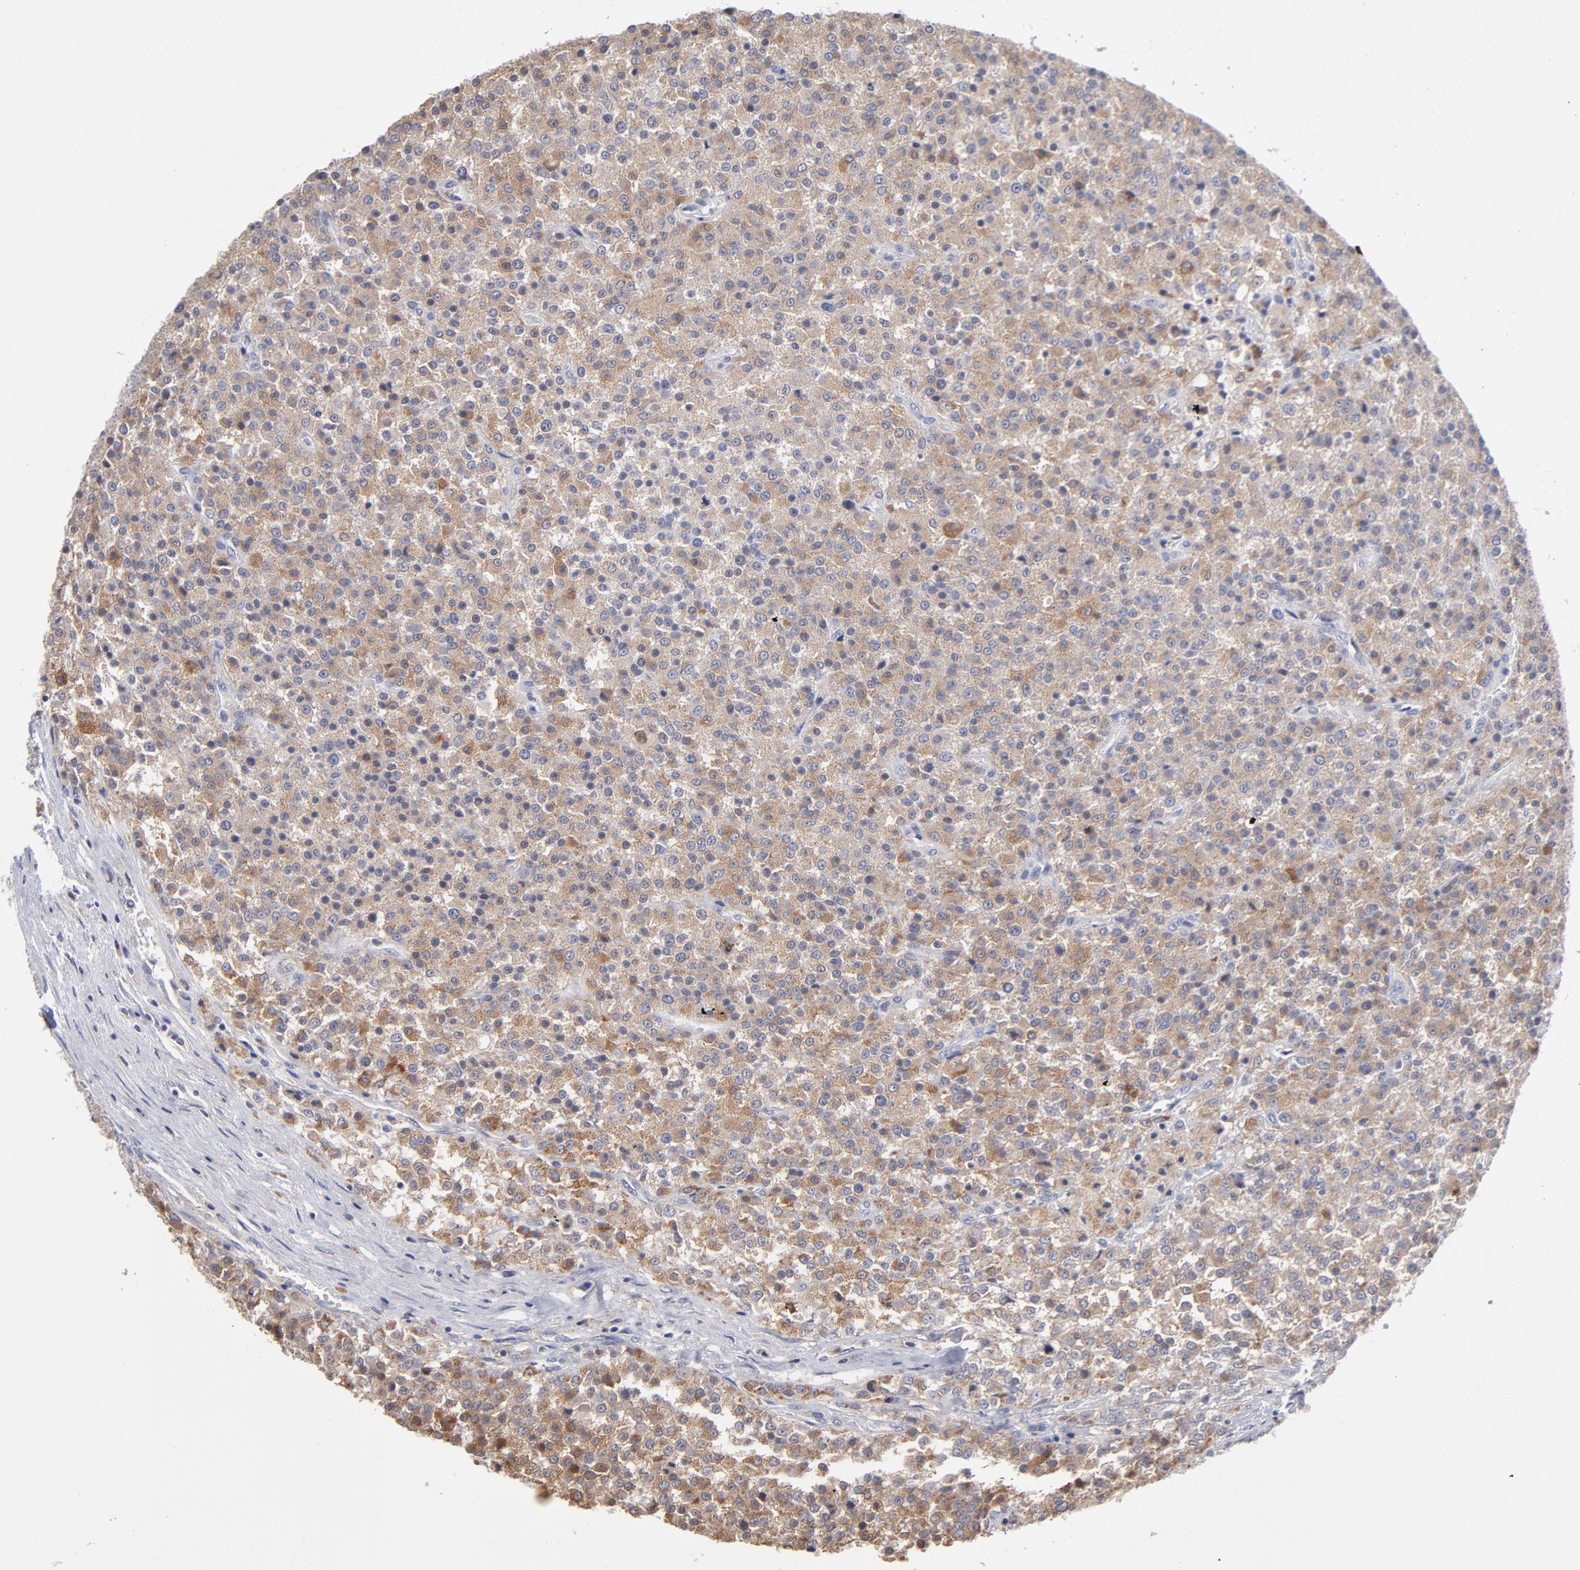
{"staining": {"intensity": "moderate", "quantity": ">75%", "location": "cytoplasmic/membranous"}, "tissue": "testis cancer", "cell_type": "Tumor cells", "image_type": "cancer", "snomed": [{"axis": "morphology", "description": "Seminoma, NOS"}, {"axis": "topography", "description": "Testis"}], "caption": "A brown stain highlights moderate cytoplasmic/membranous staining of a protein in testis cancer (seminoma) tumor cells. (IHC, brightfield microscopy, high magnification).", "gene": "RRAGB", "patient": {"sex": "male", "age": 59}}